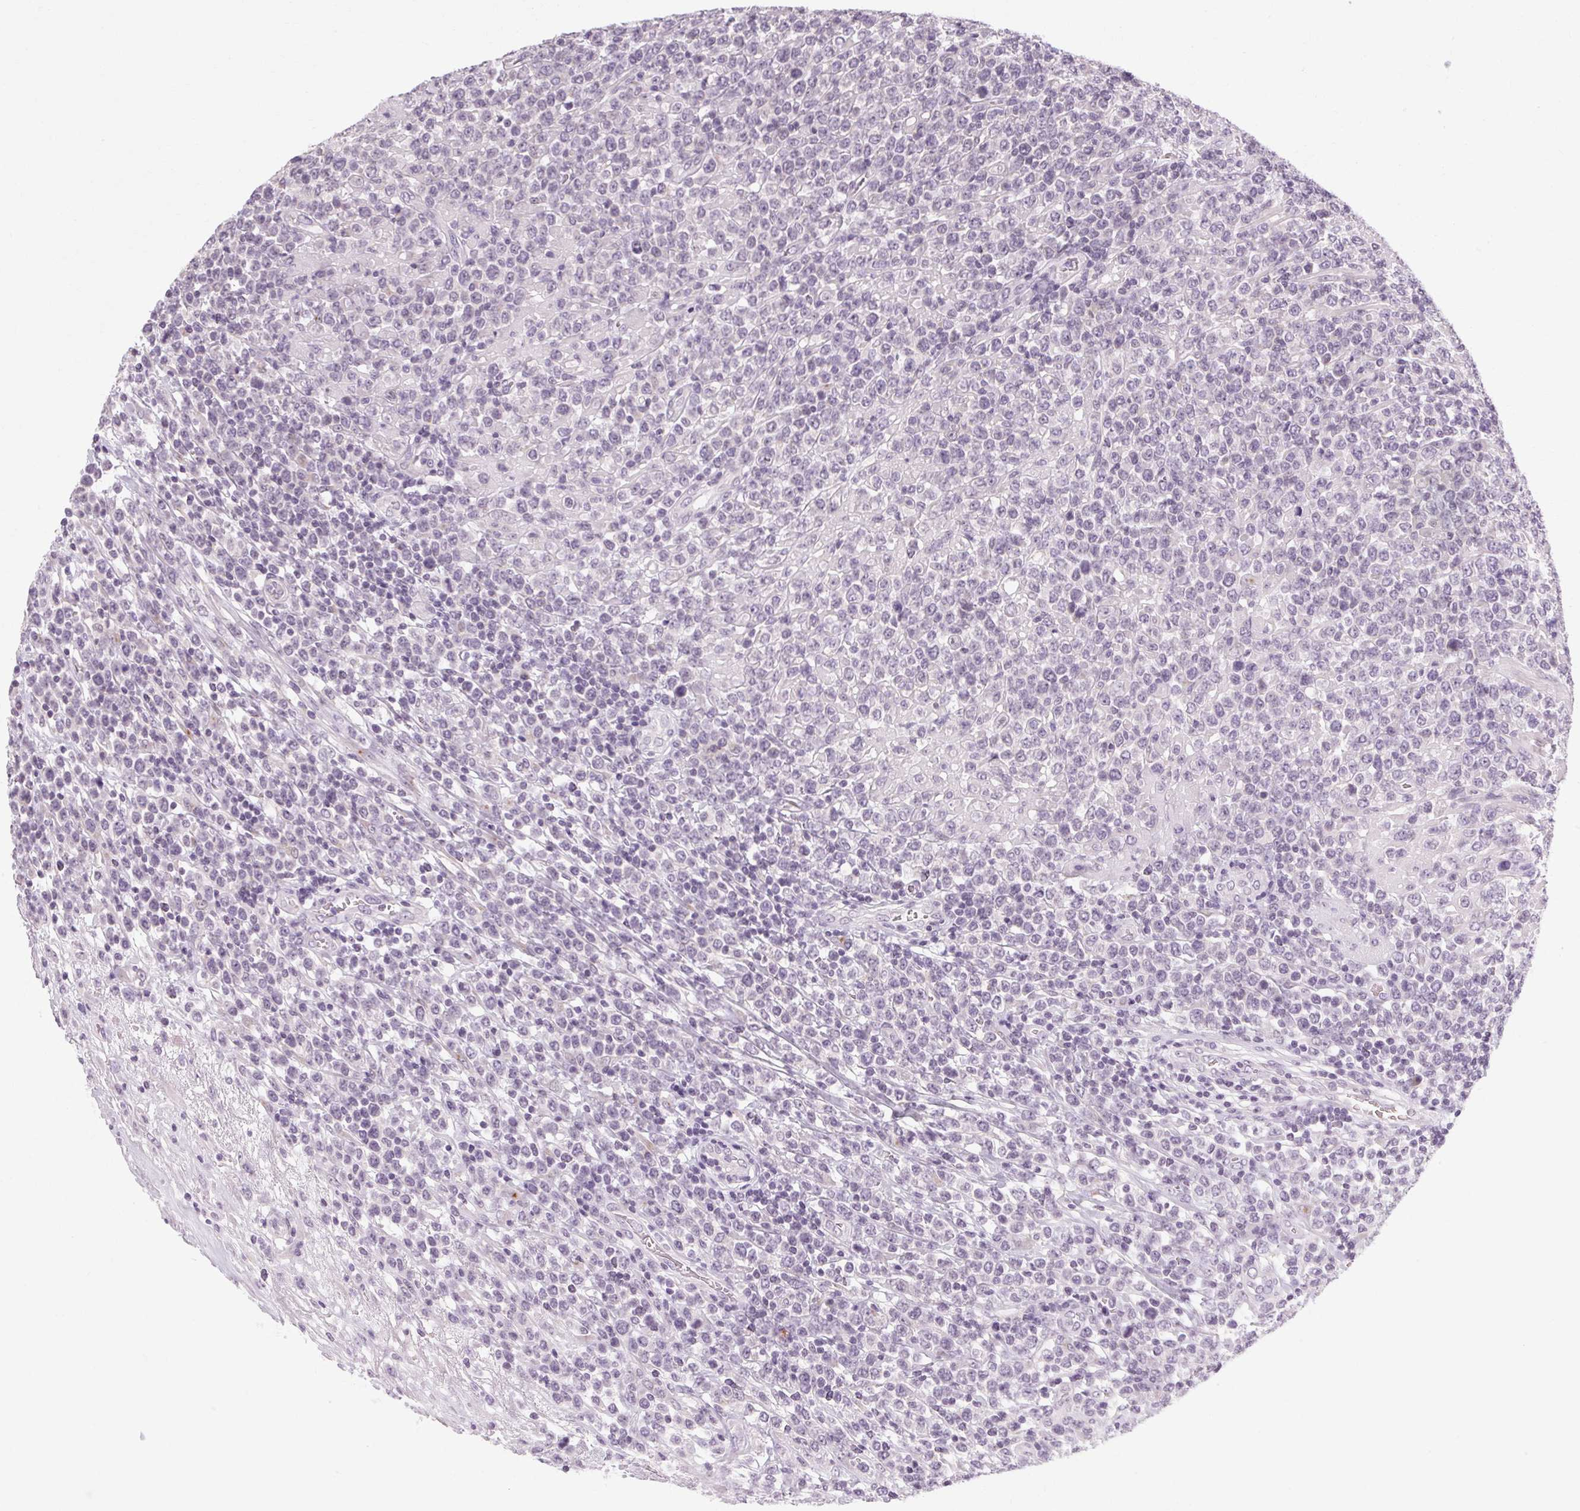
{"staining": {"intensity": "negative", "quantity": "none", "location": "none"}, "tissue": "lymphoma", "cell_type": "Tumor cells", "image_type": "cancer", "snomed": [{"axis": "morphology", "description": "Malignant lymphoma, non-Hodgkin's type, High grade"}, {"axis": "topography", "description": "Soft tissue"}], "caption": "An immunohistochemistry micrograph of lymphoma is shown. There is no staining in tumor cells of lymphoma.", "gene": "KLHL40", "patient": {"sex": "female", "age": 56}}